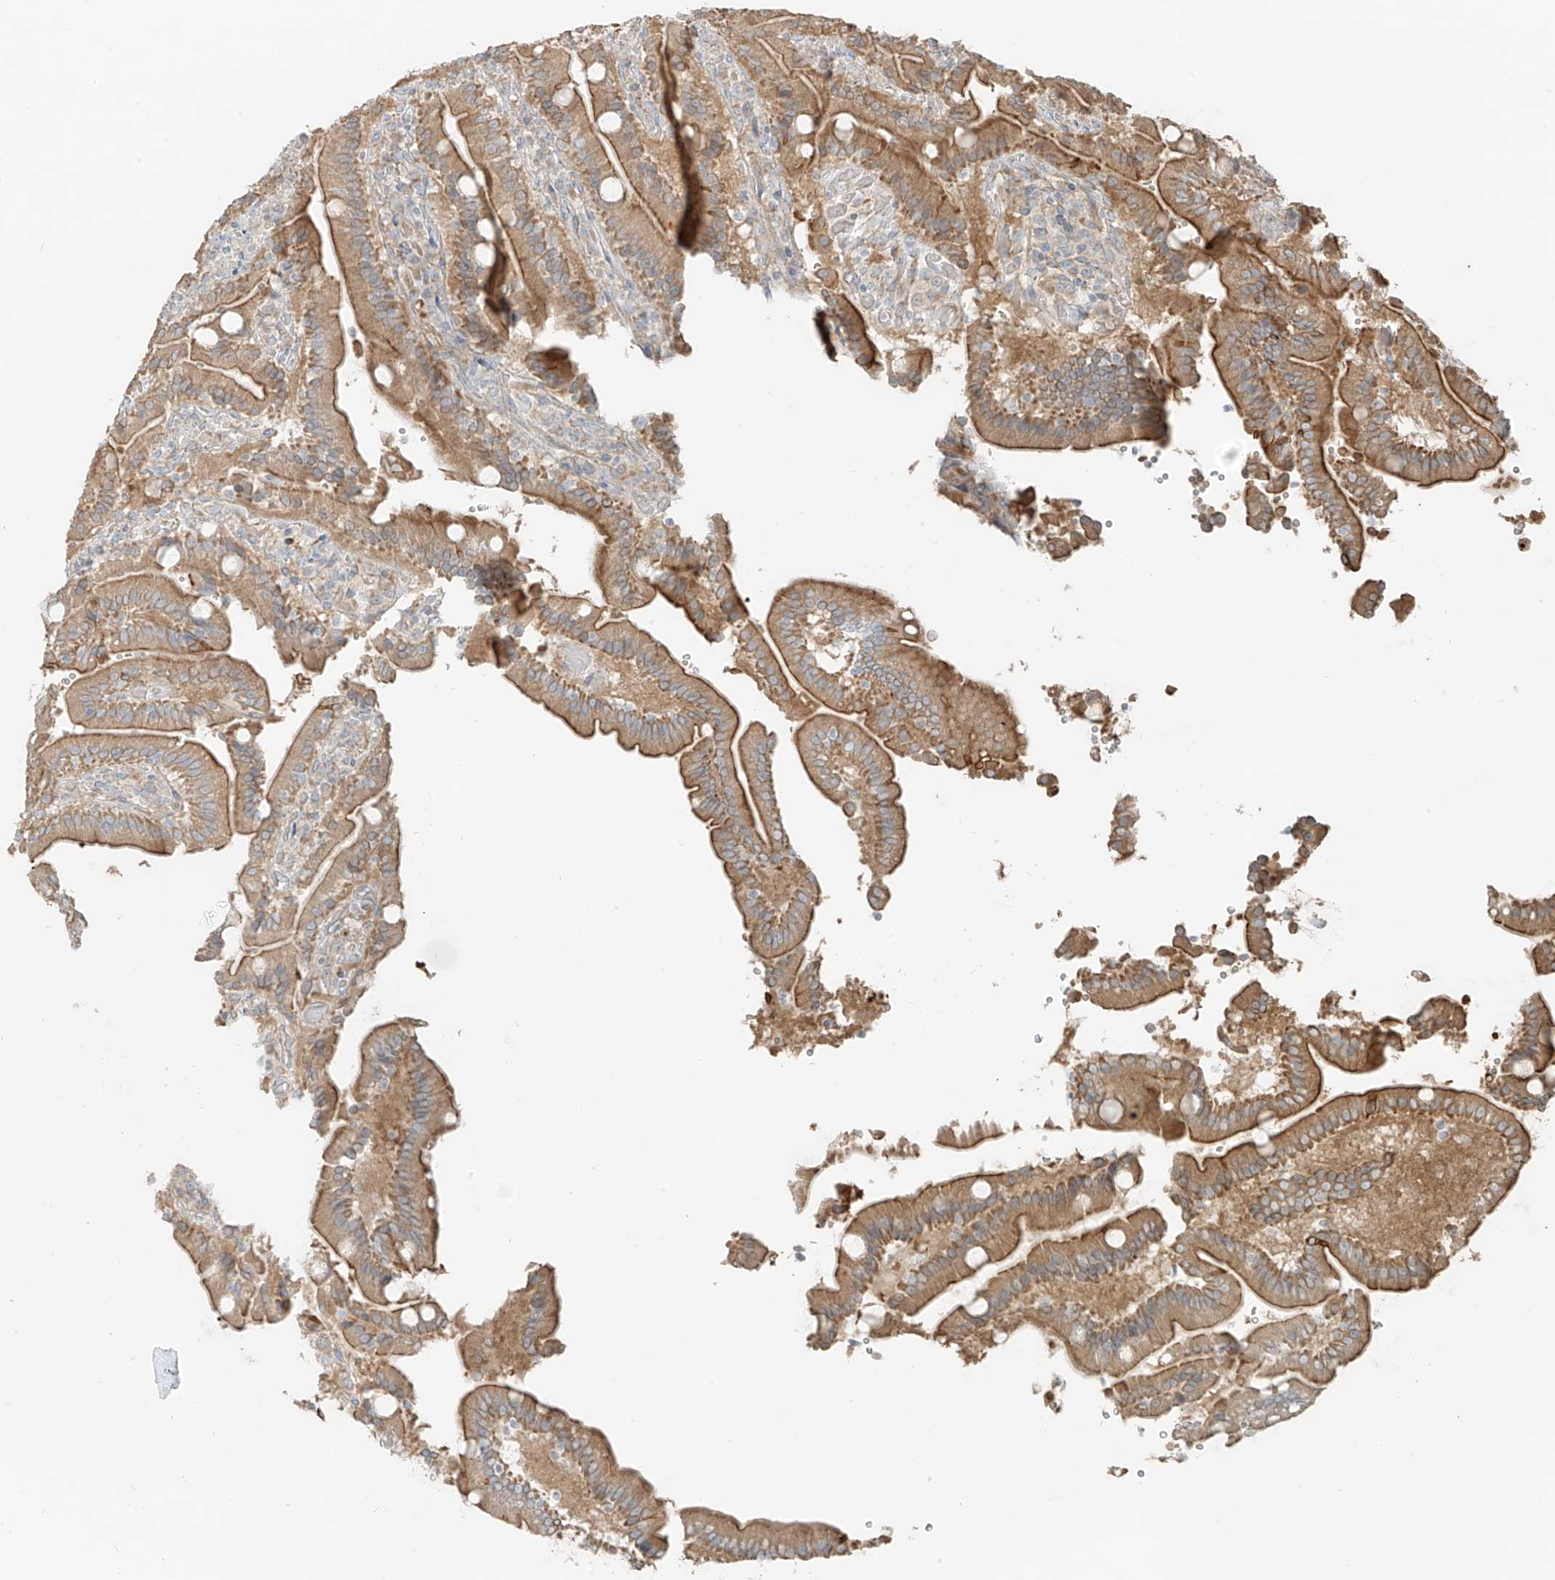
{"staining": {"intensity": "moderate", "quantity": "25%-75%", "location": "cytoplasmic/membranous"}, "tissue": "duodenum", "cell_type": "Glandular cells", "image_type": "normal", "snomed": [{"axis": "morphology", "description": "Normal tissue, NOS"}, {"axis": "topography", "description": "Duodenum"}], "caption": "Protein analysis of benign duodenum exhibits moderate cytoplasmic/membranous staining in approximately 25%-75% of glandular cells.", "gene": "FSTL1", "patient": {"sex": "female", "age": 62}}